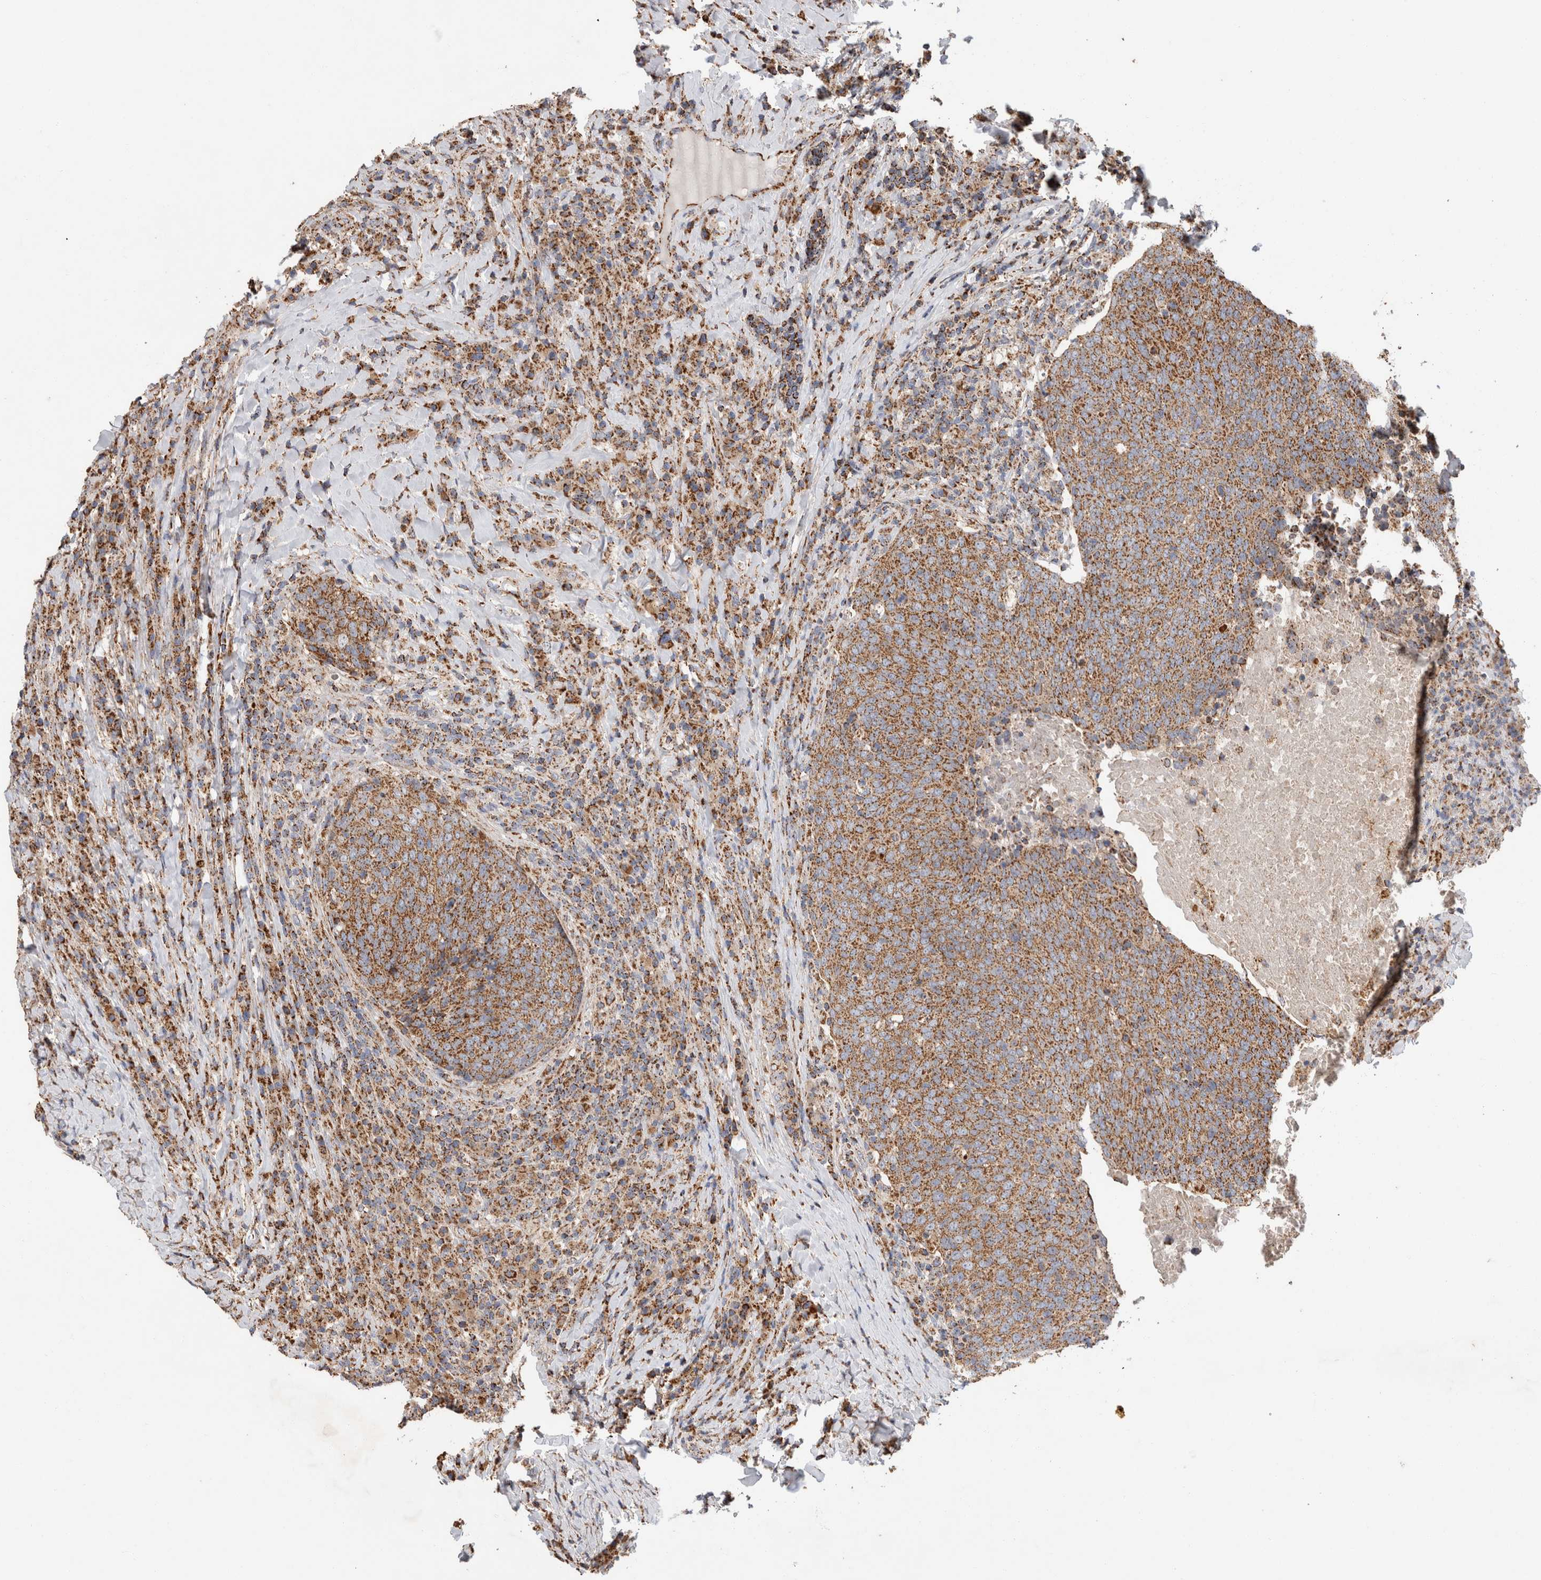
{"staining": {"intensity": "moderate", "quantity": ">75%", "location": "cytoplasmic/membranous"}, "tissue": "head and neck cancer", "cell_type": "Tumor cells", "image_type": "cancer", "snomed": [{"axis": "morphology", "description": "Squamous cell carcinoma, NOS"}, {"axis": "morphology", "description": "Squamous cell carcinoma, metastatic, NOS"}, {"axis": "topography", "description": "Lymph node"}, {"axis": "topography", "description": "Head-Neck"}], "caption": "Immunohistochemistry (IHC) (DAB) staining of human head and neck cancer displays moderate cytoplasmic/membranous protein positivity in about >75% of tumor cells.", "gene": "IARS2", "patient": {"sex": "male", "age": 62}}